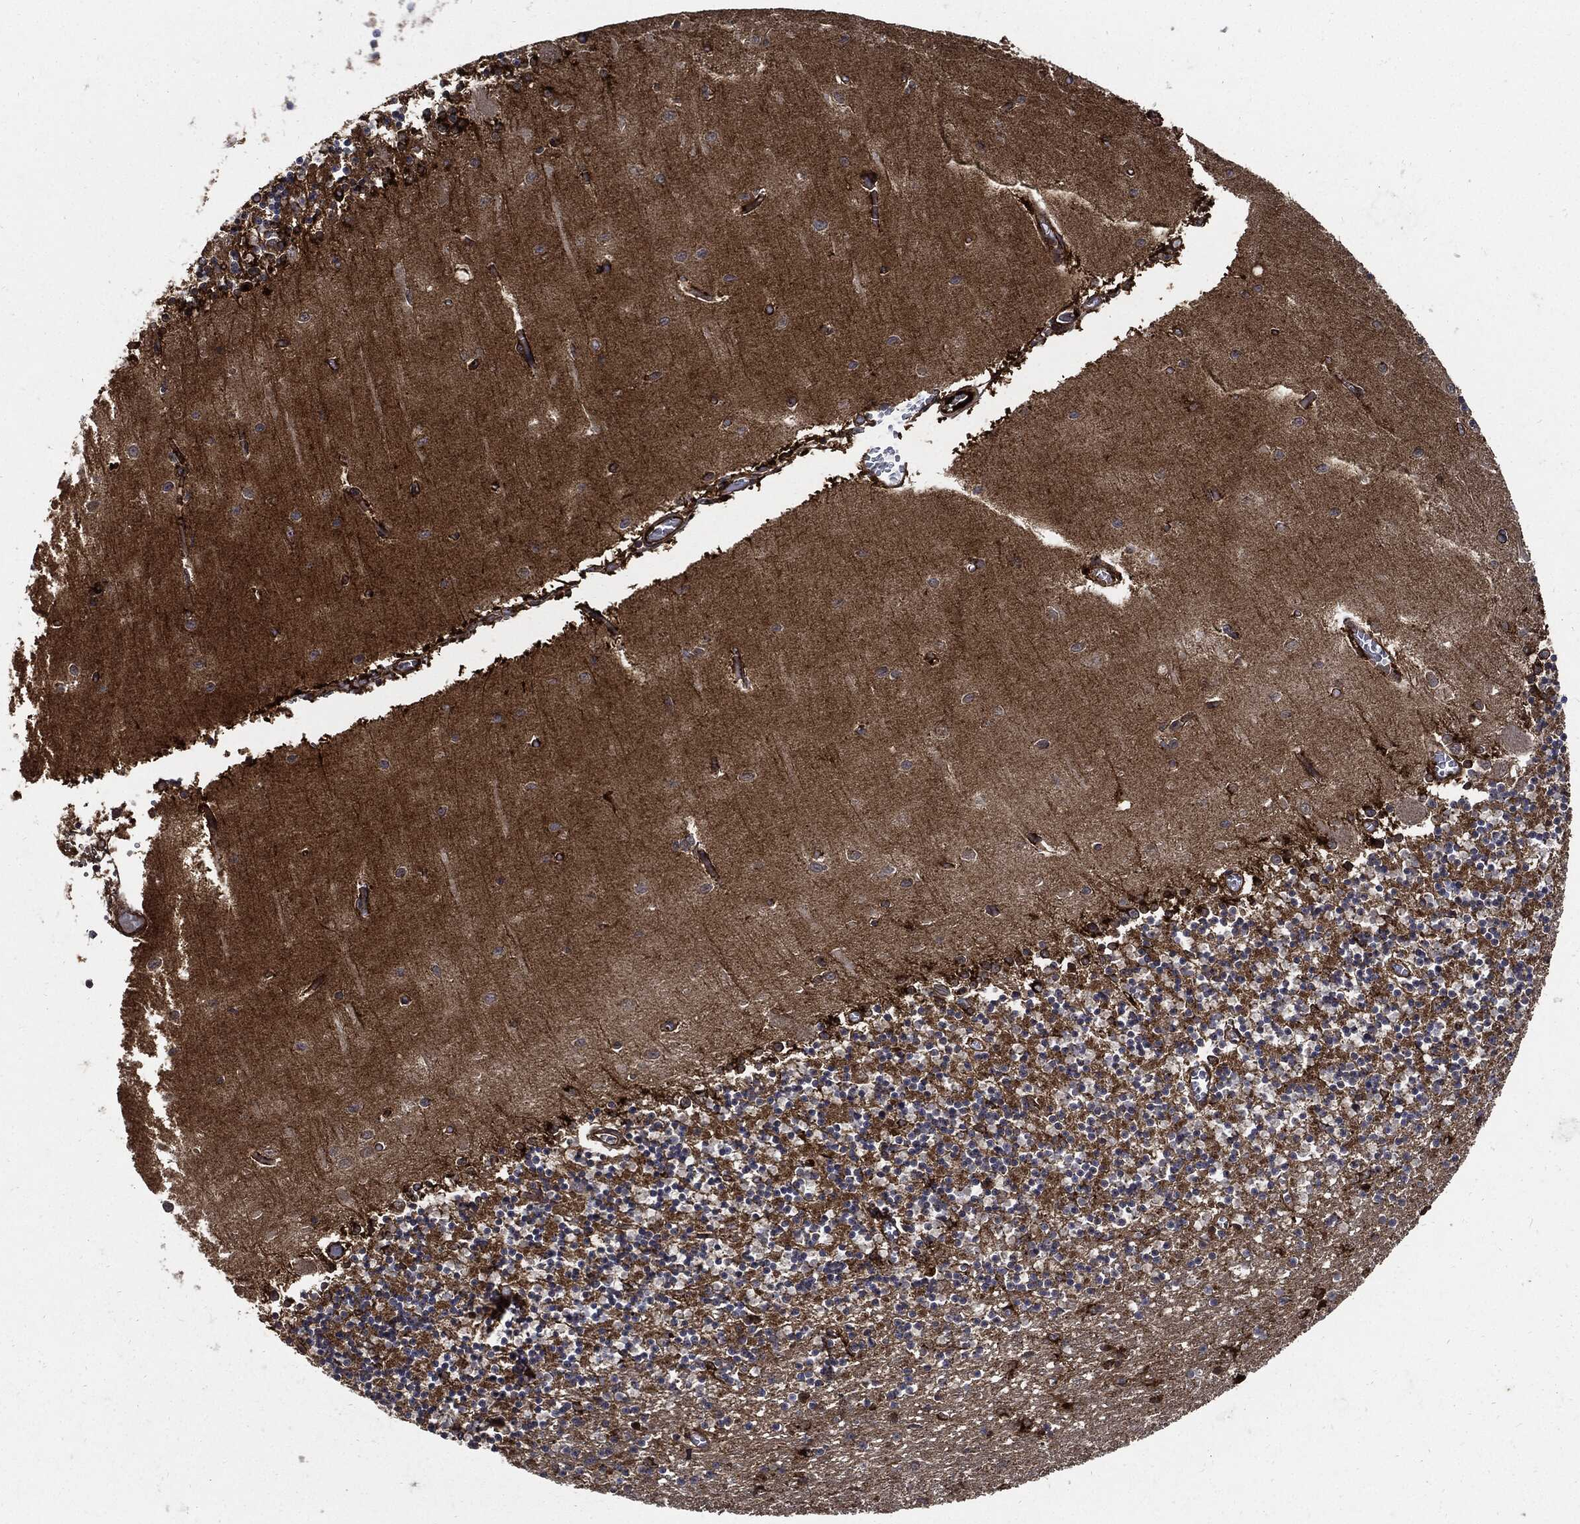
{"staining": {"intensity": "negative", "quantity": "none", "location": "none"}, "tissue": "cerebellum", "cell_type": "Cells in granular layer", "image_type": "normal", "snomed": [{"axis": "morphology", "description": "Normal tissue, NOS"}, {"axis": "topography", "description": "Cerebellum"}], "caption": "This photomicrograph is of benign cerebellum stained with immunohistochemistry to label a protein in brown with the nuclei are counter-stained blue. There is no staining in cells in granular layer. (Immunohistochemistry (ihc), brightfield microscopy, high magnification).", "gene": "CLU", "patient": {"sex": "female", "age": 64}}